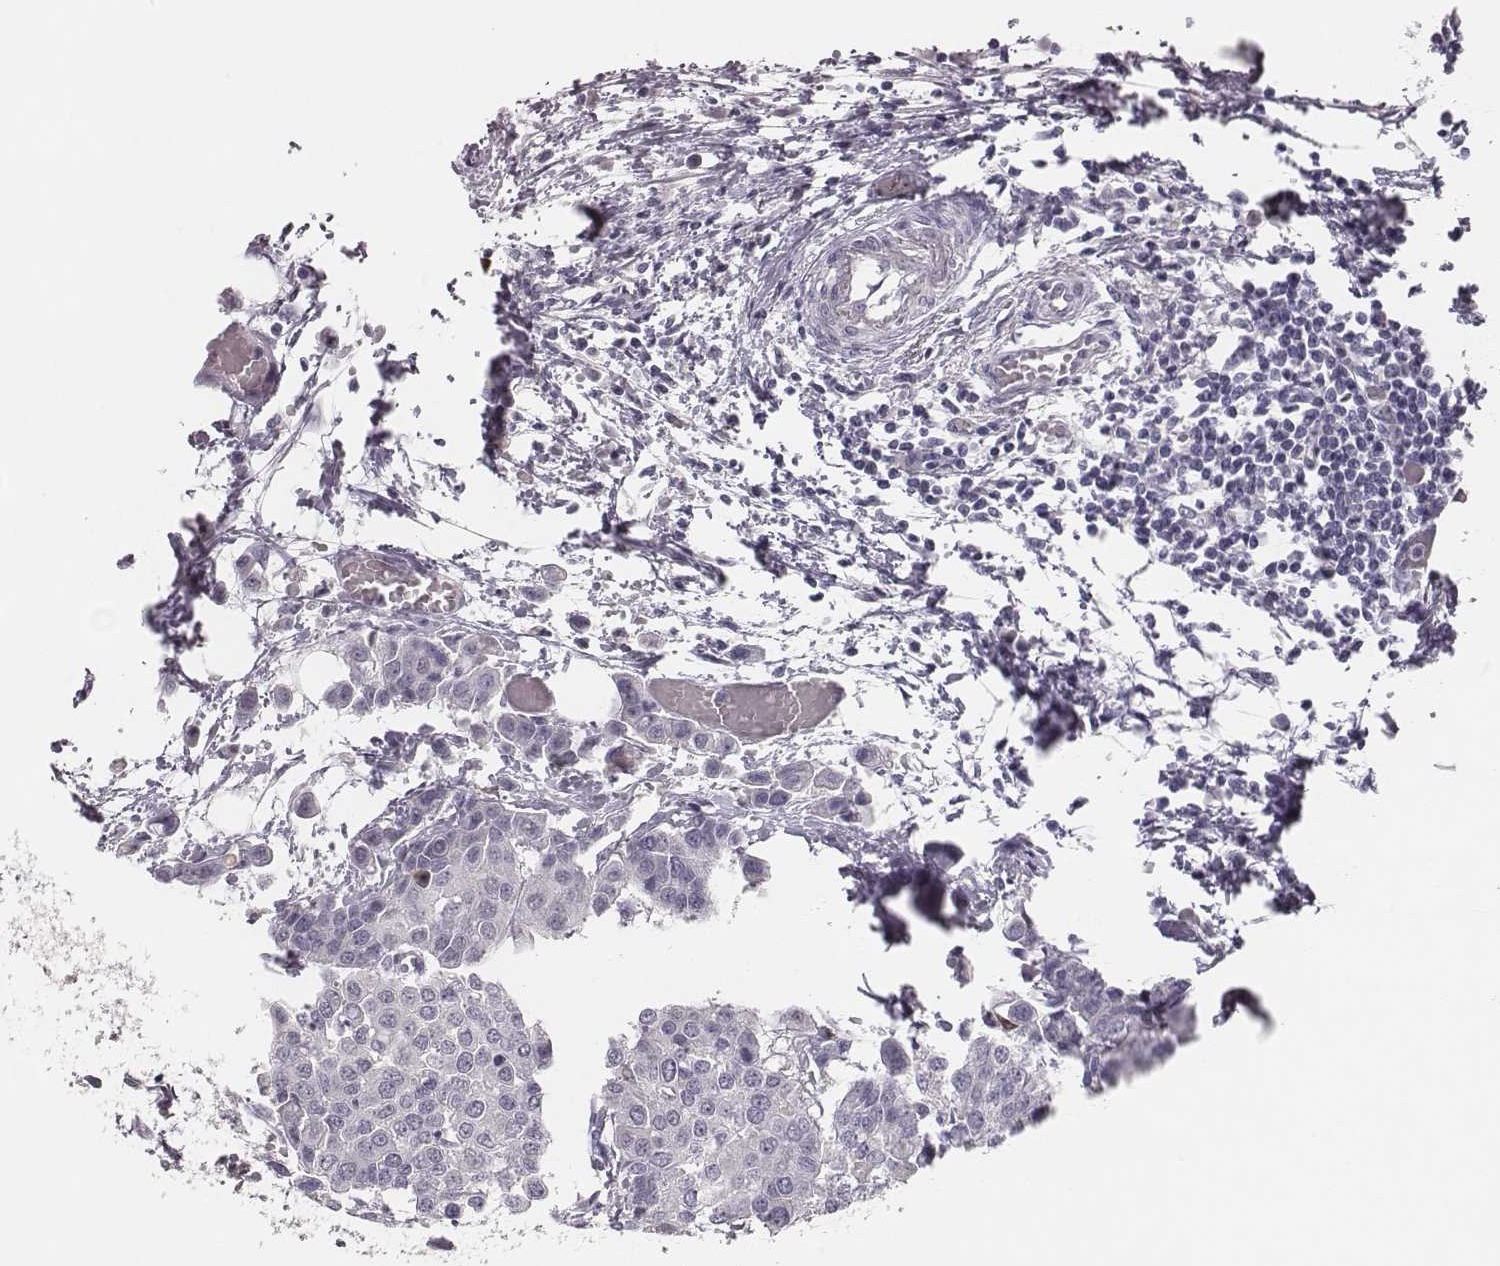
{"staining": {"intensity": "negative", "quantity": "none", "location": "none"}, "tissue": "carcinoid", "cell_type": "Tumor cells", "image_type": "cancer", "snomed": [{"axis": "morphology", "description": "Carcinoid, malignant, NOS"}, {"axis": "topography", "description": "Colon"}], "caption": "Human carcinoid (malignant) stained for a protein using immunohistochemistry (IHC) shows no staining in tumor cells.", "gene": "ADGRF4", "patient": {"sex": "male", "age": 81}}